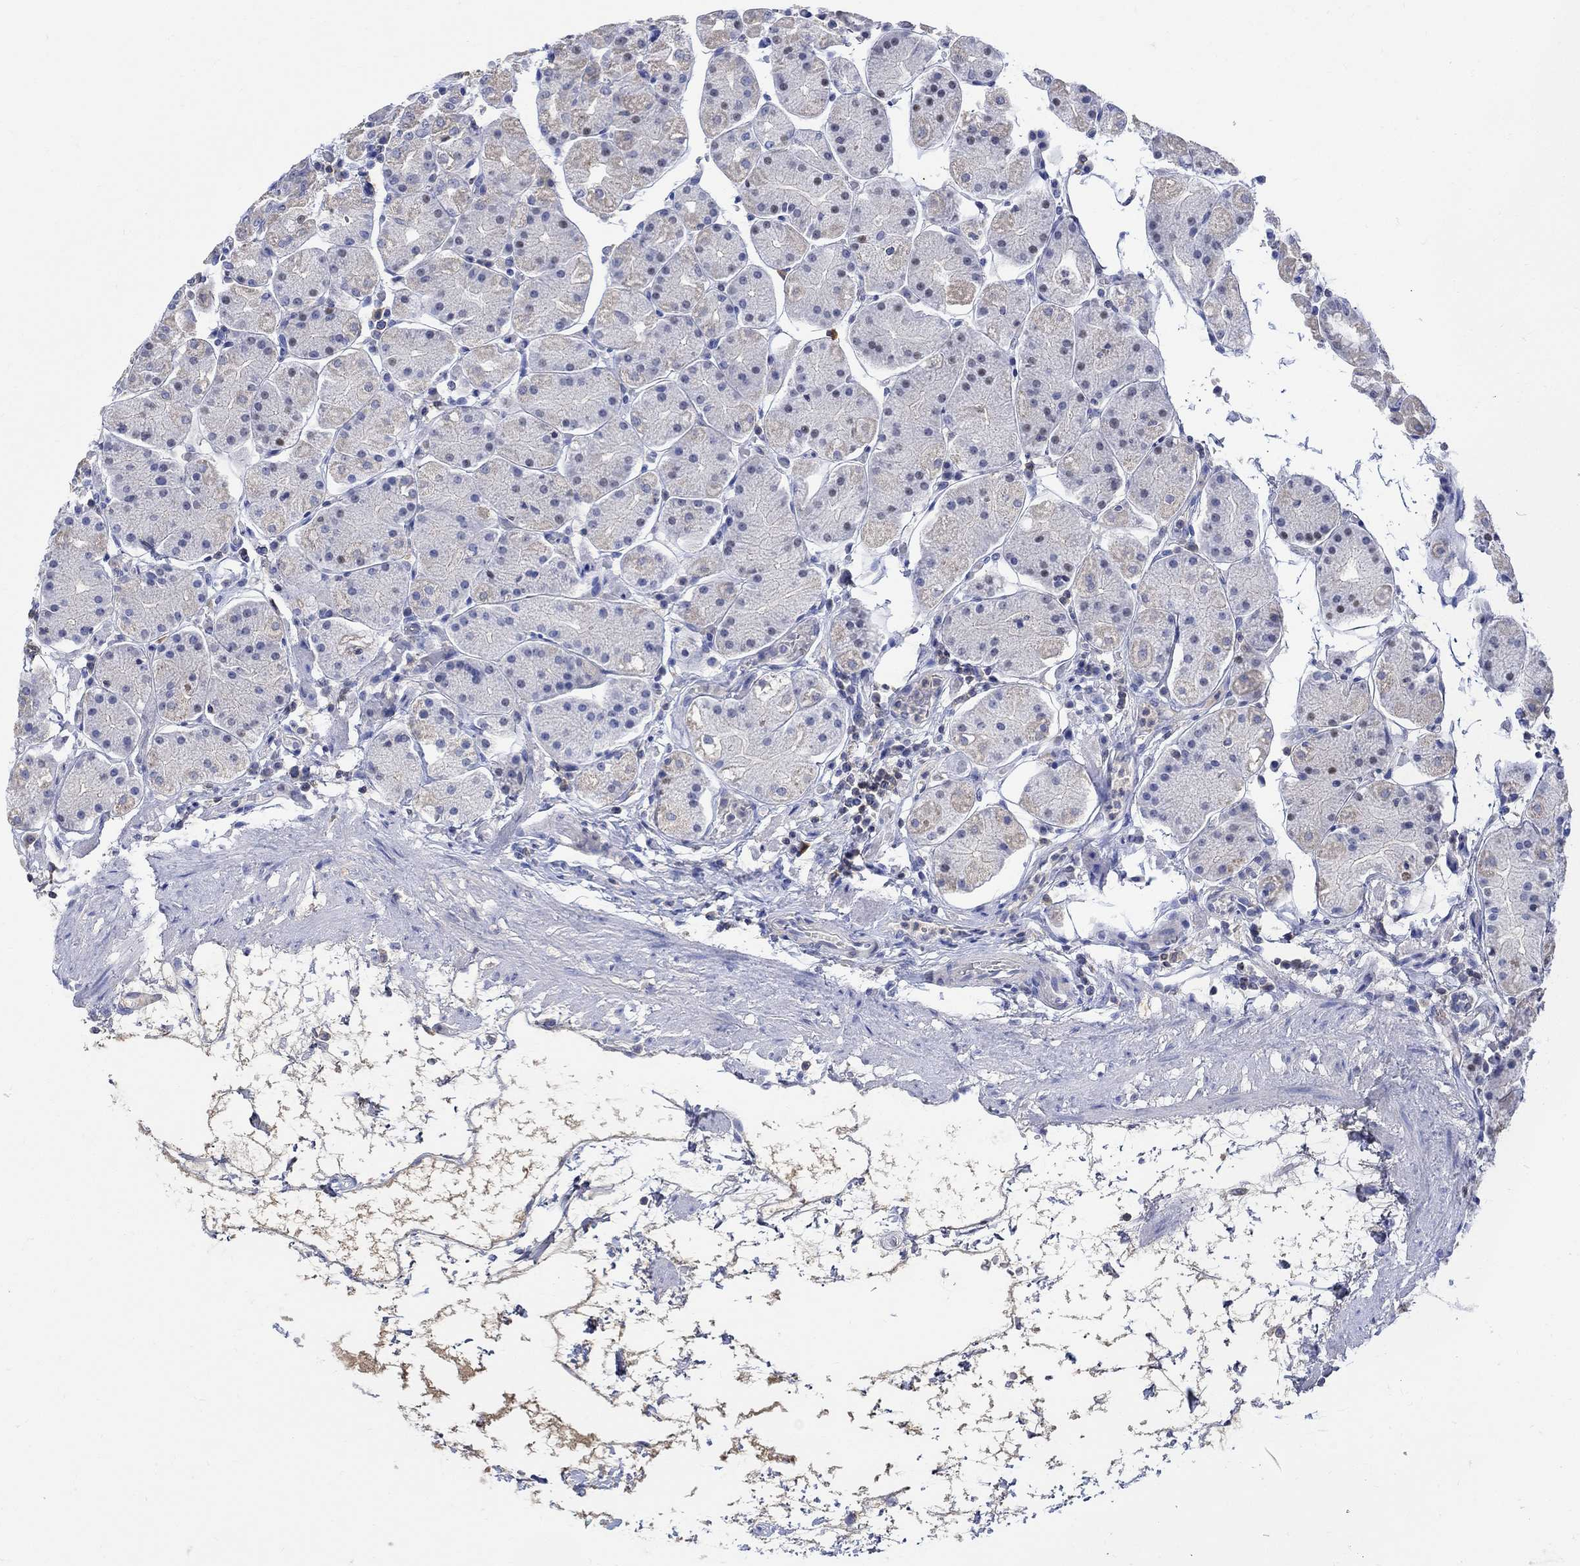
{"staining": {"intensity": "negative", "quantity": "none", "location": "none"}, "tissue": "stomach", "cell_type": "Glandular cells", "image_type": "normal", "snomed": [{"axis": "morphology", "description": "Normal tissue, NOS"}, {"axis": "topography", "description": "Stomach"}], "caption": "Glandular cells show no significant staining in benign stomach. (DAB immunohistochemistry, high magnification).", "gene": "GCM1", "patient": {"sex": "male", "age": 54}}